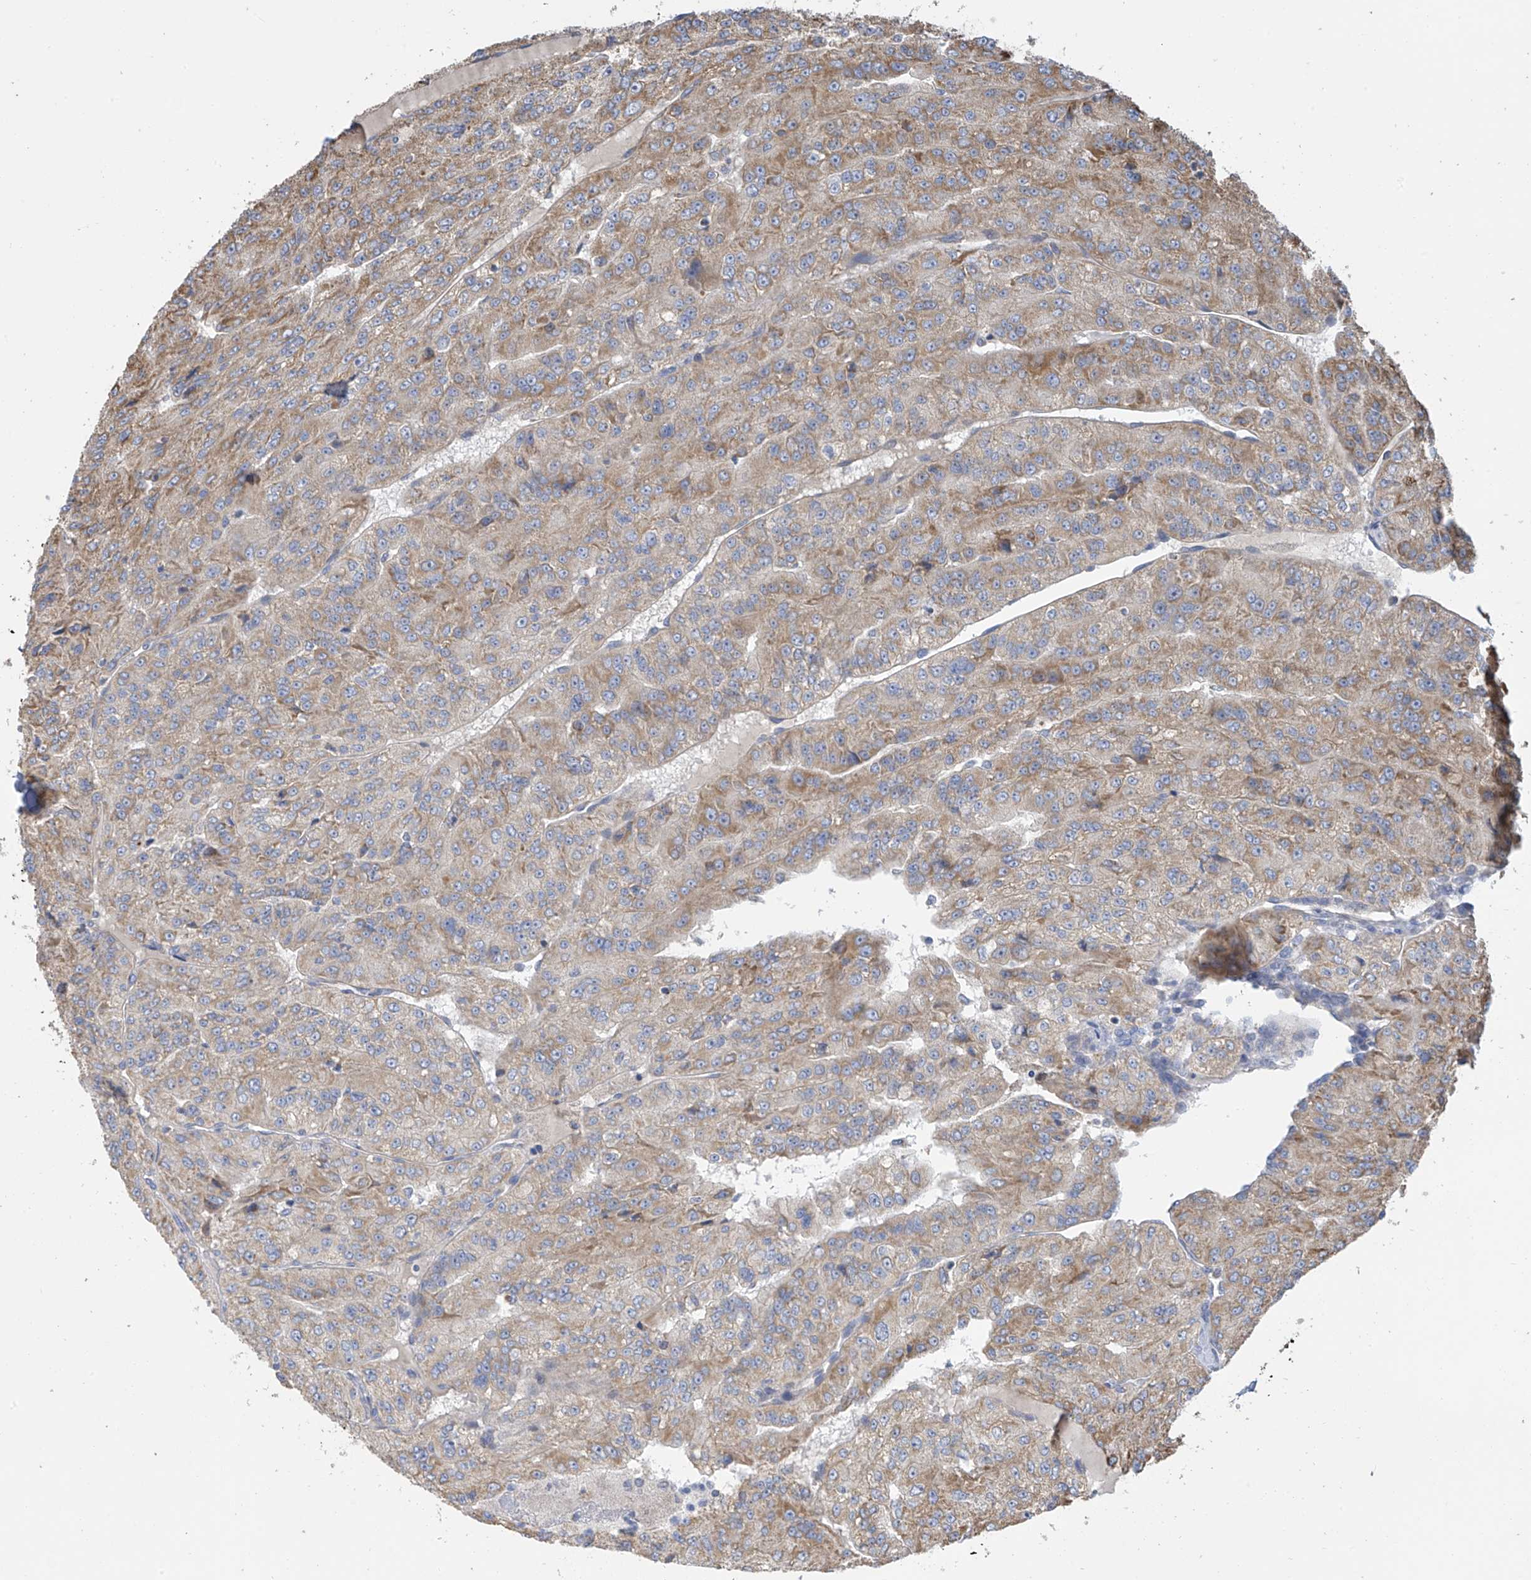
{"staining": {"intensity": "moderate", "quantity": "25%-75%", "location": "cytoplasmic/membranous"}, "tissue": "renal cancer", "cell_type": "Tumor cells", "image_type": "cancer", "snomed": [{"axis": "morphology", "description": "Adenocarcinoma, NOS"}, {"axis": "topography", "description": "Kidney"}], "caption": "An immunohistochemistry (IHC) image of neoplastic tissue is shown. Protein staining in brown highlights moderate cytoplasmic/membranous positivity in adenocarcinoma (renal) within tumor cells.", "gene": "PNPT1", "patient": {"sex": "female", "age": 63}}